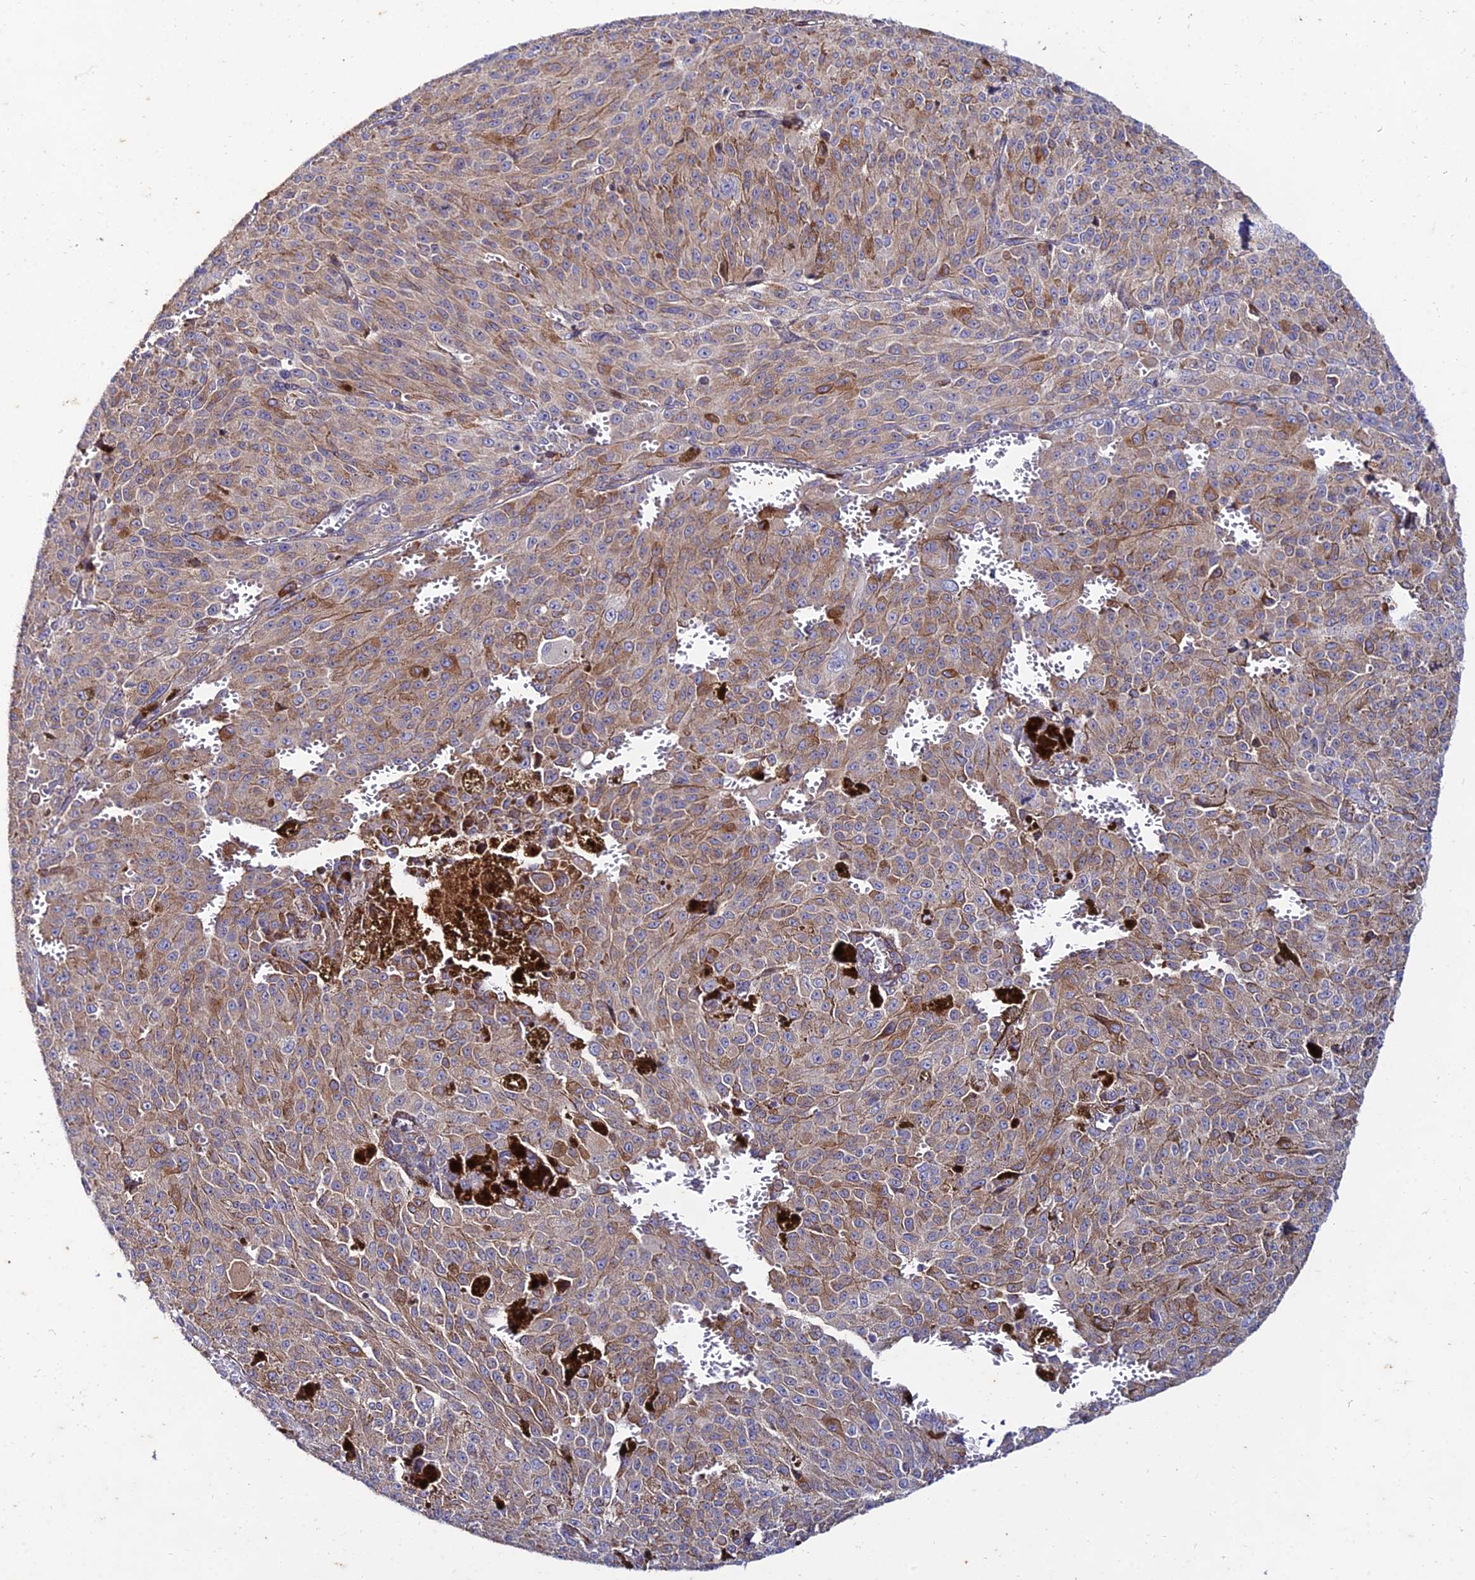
{"staining": {"intensity": "weak", "quantity": "25%-75%", "location": "cytoplasmic/membranous"}, "tissue": "melanoma", "cell_type": "Tumor cells", "image_type": "cancer", "snomed": [{"axis": "morphology", "description": "Malignant melanoma, NOS"}, {"axis": "topography", "description": "Skin"}], "caption": "Immunohistochemical staining of human malignant melanoma displays weak cytoplasmic/membranous protein positivity in approximately 25%-75% of tumor cells. The staining is performed using DAB (3,3'-diaminobenzidine) brown chromogen to label protein expression. The nuclei are counter-stained blue using hematoxylin.", "gene": "ARL6IP1", "patient": {"sex": "female", "age": 52}}